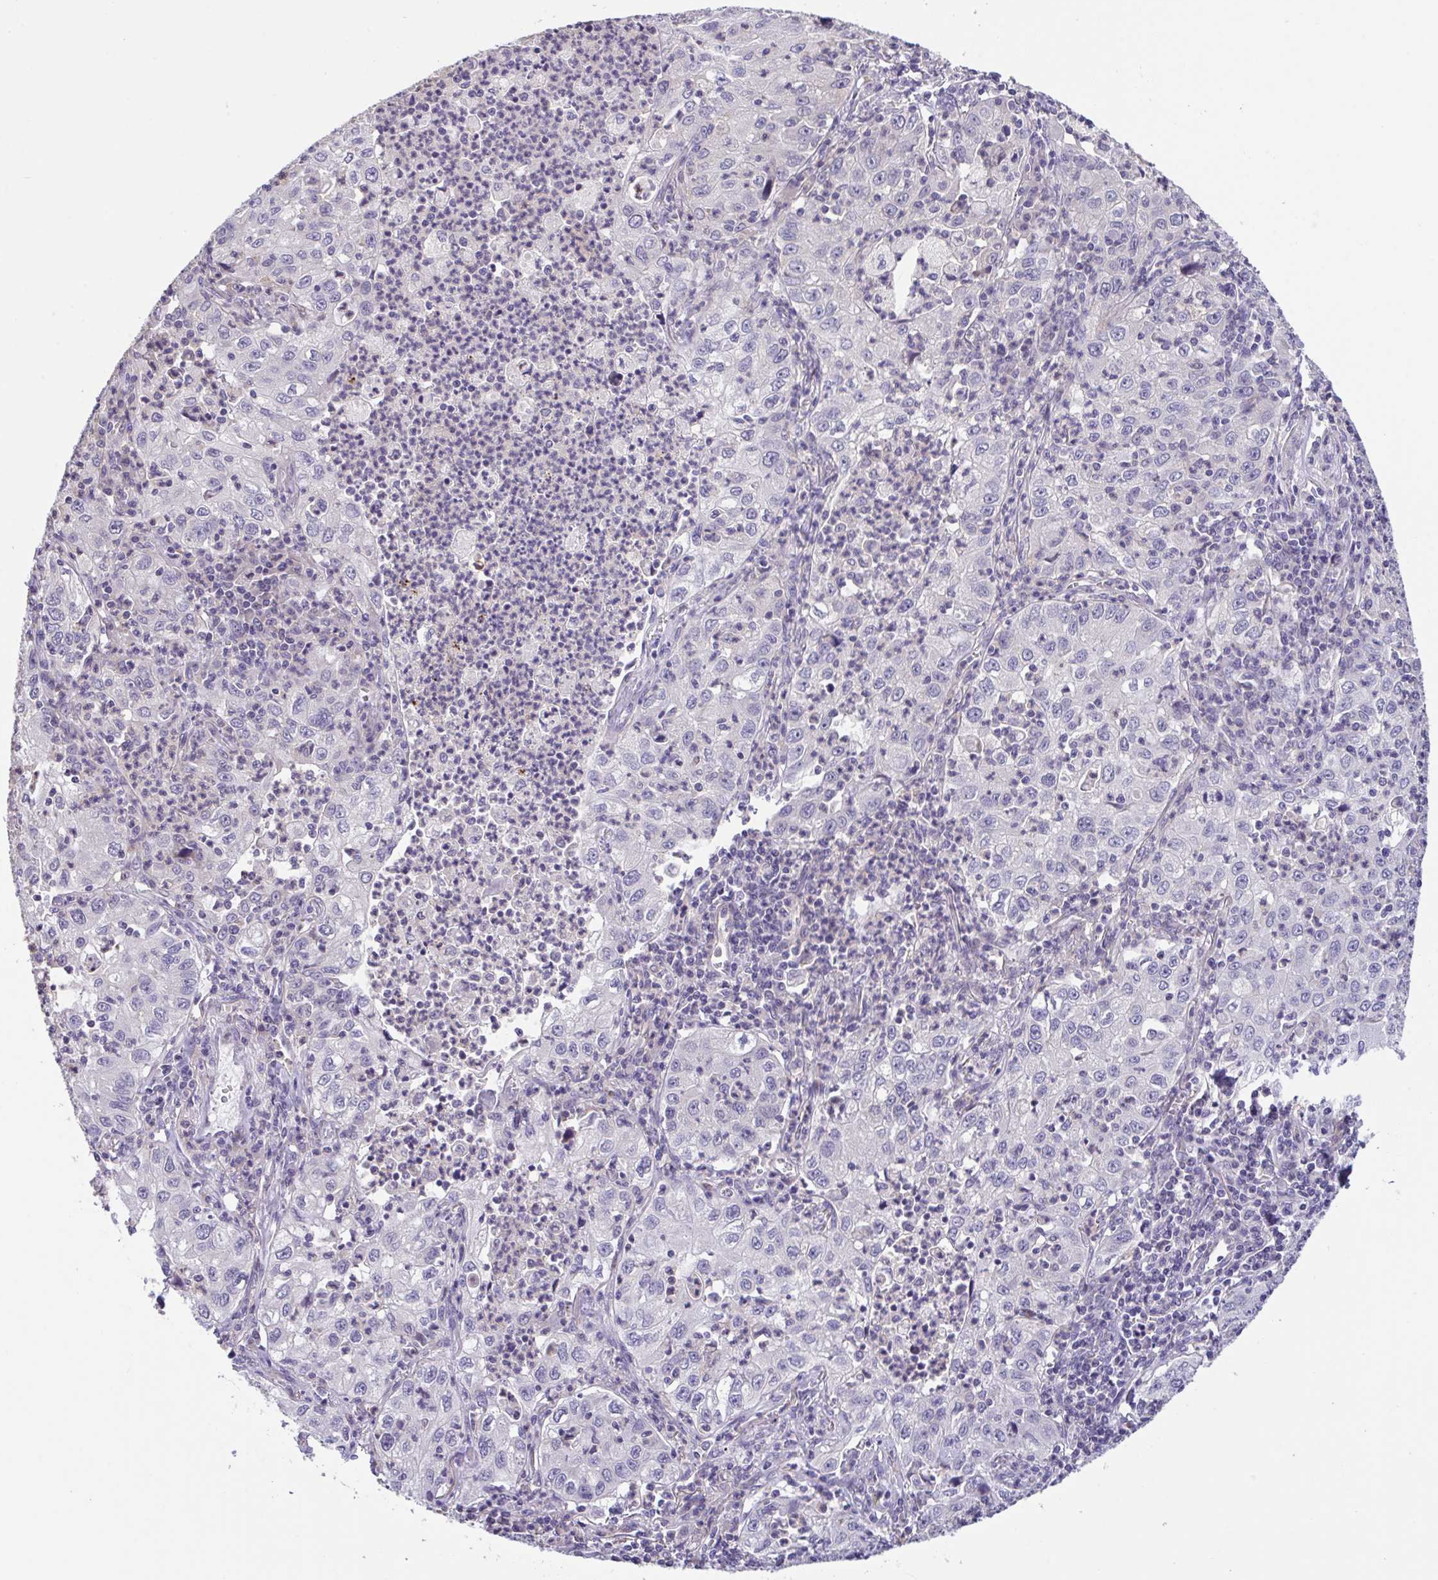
{"staining": {"intensity": "negative", "quantity": "none", "location": "none"}, "tissue": "lung cancer", "cell_type": "Tumor cells", "image_type": "cancer", "snomed": [{"axis": "morphology", "description": "Squamous cell carcinoma, NOS"}, {"axis": "topography", "description": "Lung"}], "caption": "Immunohistochemical staining of lung cancer (squamous cell carcinoma) exhibits no significant positivity in tumor cells. Nuclei are stained in blue.", "gene": "RHOXF1", "patient": {"sex": "male", "age": 71}}